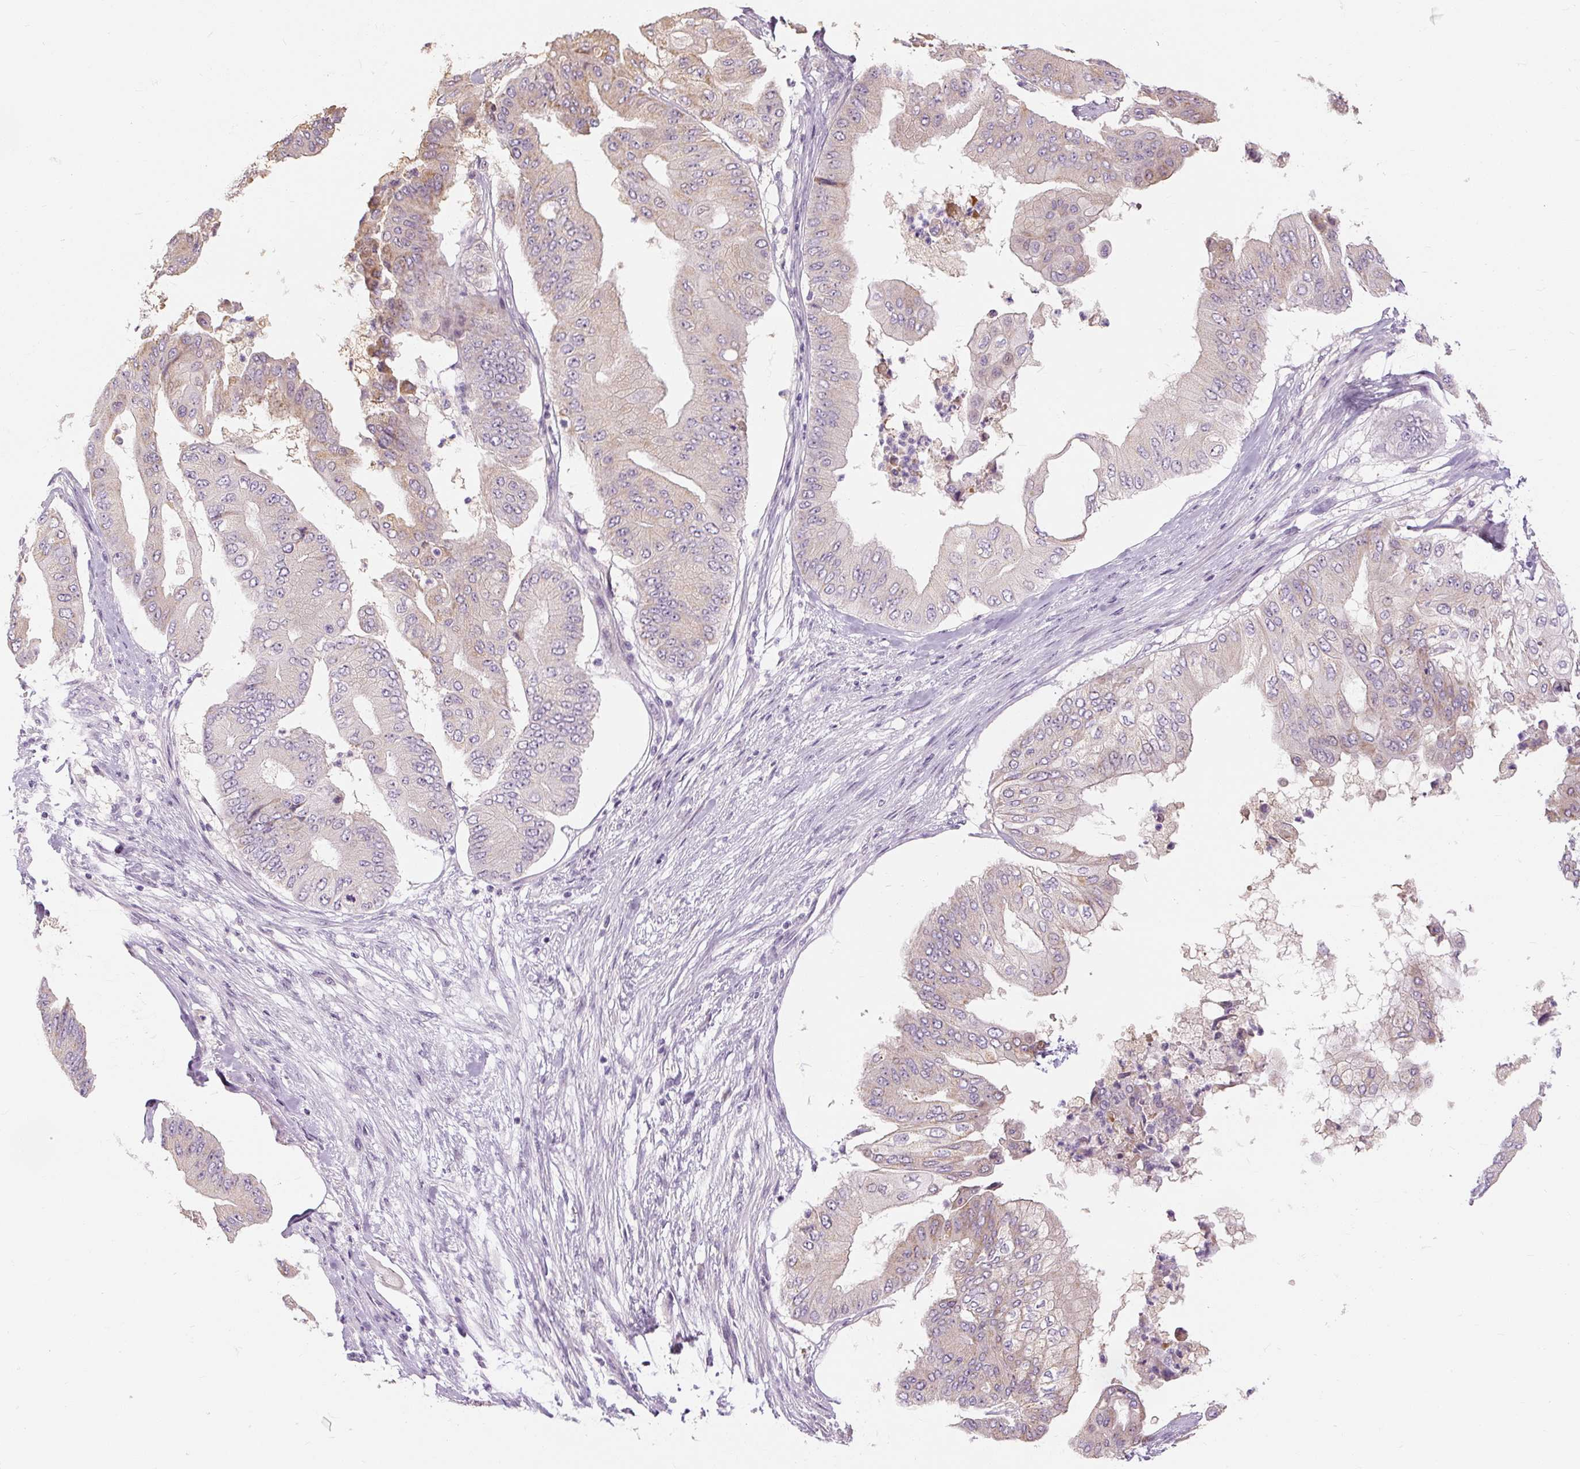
{"staining": {"intensity": "weak", "quantity": "25%-75%", "location": "cytoplasmic/membranous"}, "tissue": "pancreatic cancer", "cell_type": "Tumor cells", "image_type": "cancer", "snomed": [{"axis": "morphology", "description": "Adenocarcinoma, NOS"}, {"axis": "topography", "description": "Pancreas"}], "caption": "Human pancreatic cancer stained with a protein marker displays weak staining in tumor cells.", "gene": "CAPN3", "patient": {"sex": "female", "age": 77}}